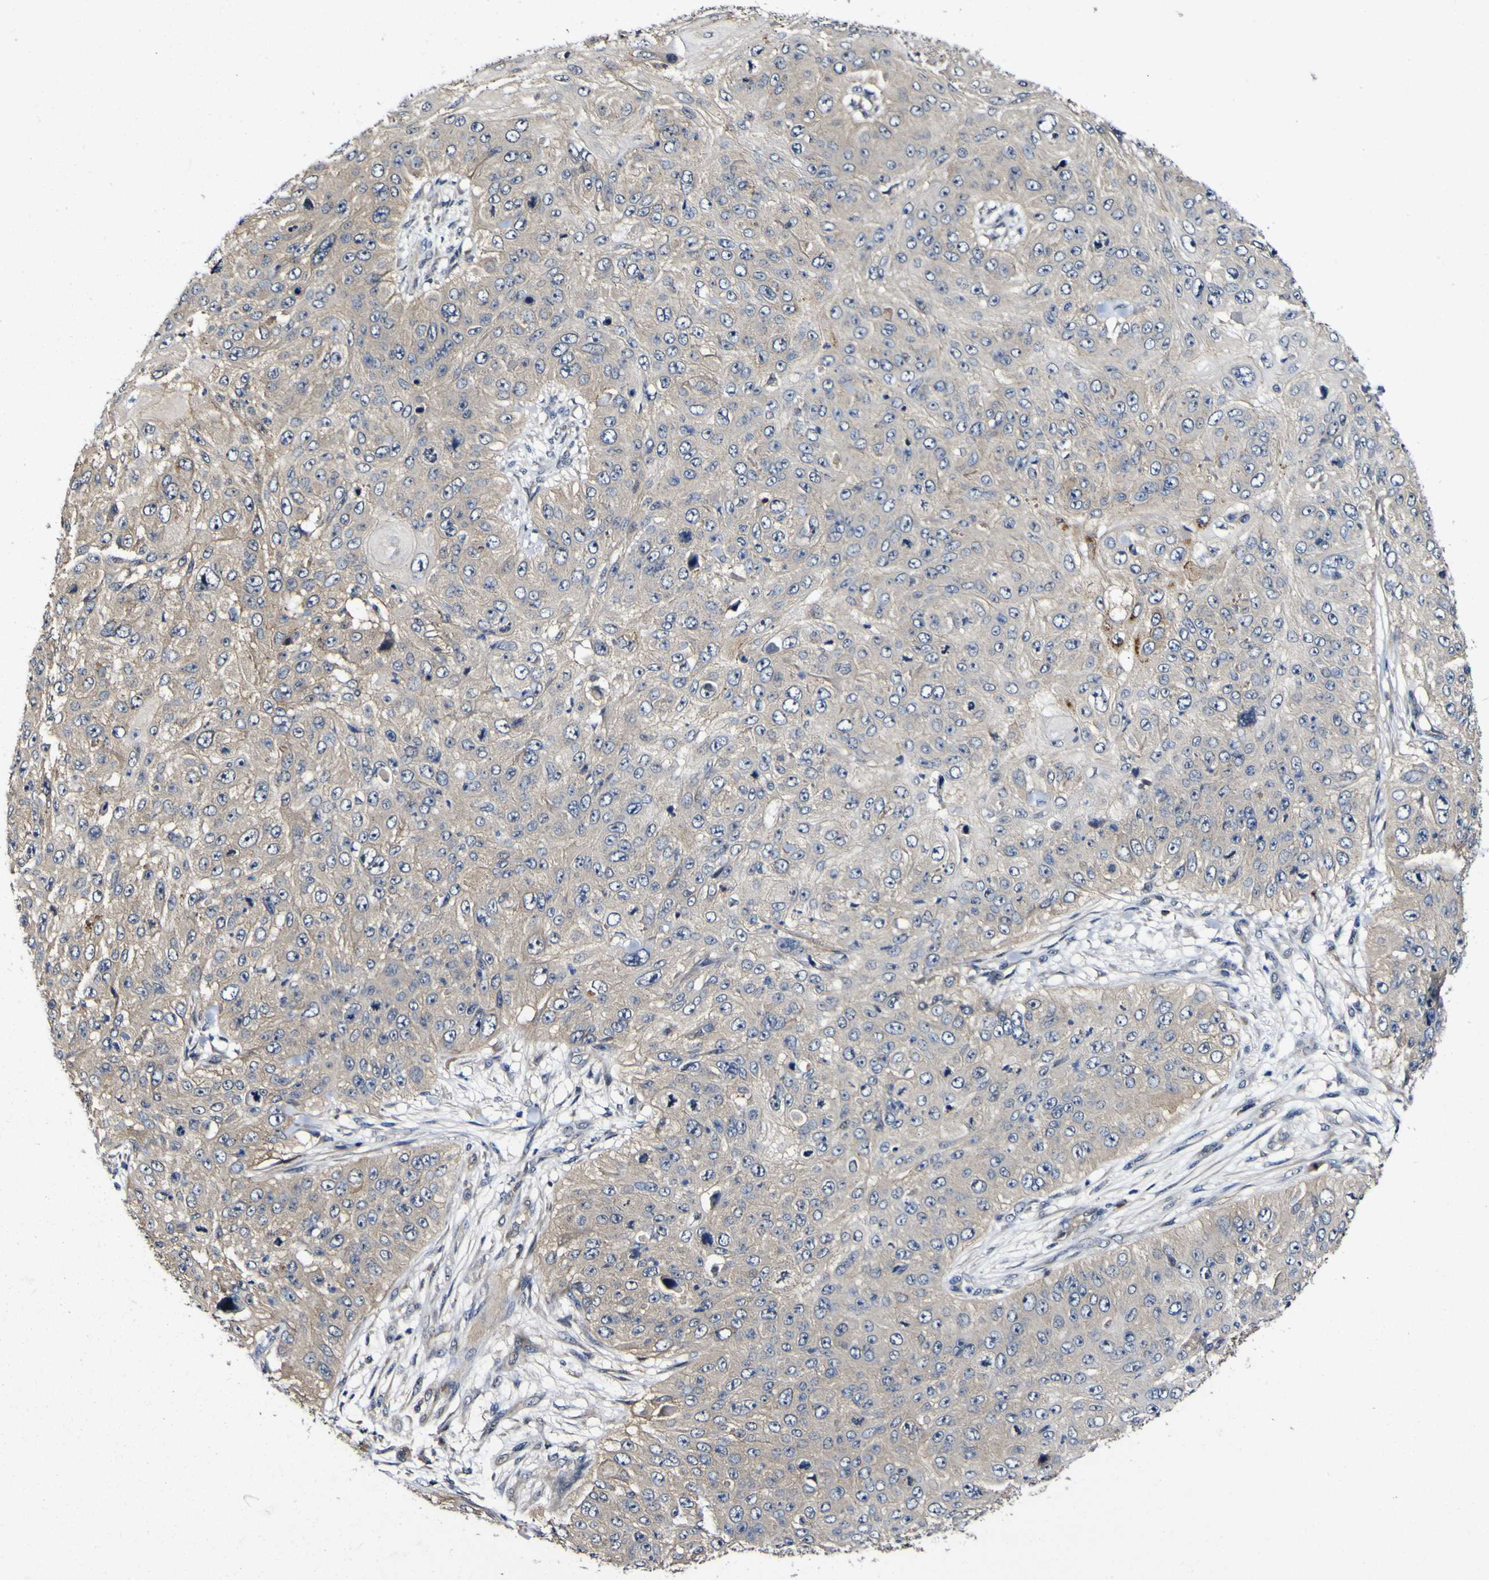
{"staining": {"intensity": "negative", "quantity": "none", "location": "none"}, "tissue": "skin cancer", "cell_type": "Tumor cells", "image_type": "cancer", "snomed": [{"axis": "morphology", "description": "Squamous cell carcinoma, NOS"}, {"axis": "topography", "description": "Skin"}], "caption": "IHC image of neoplastic tissue: skin cancer (squamous cell carcinoma) stained with DAB reveals no significant protein positivity in tumor cells.", "gene": "CCL2", "patient": {"sex": "female", "age": 80}}